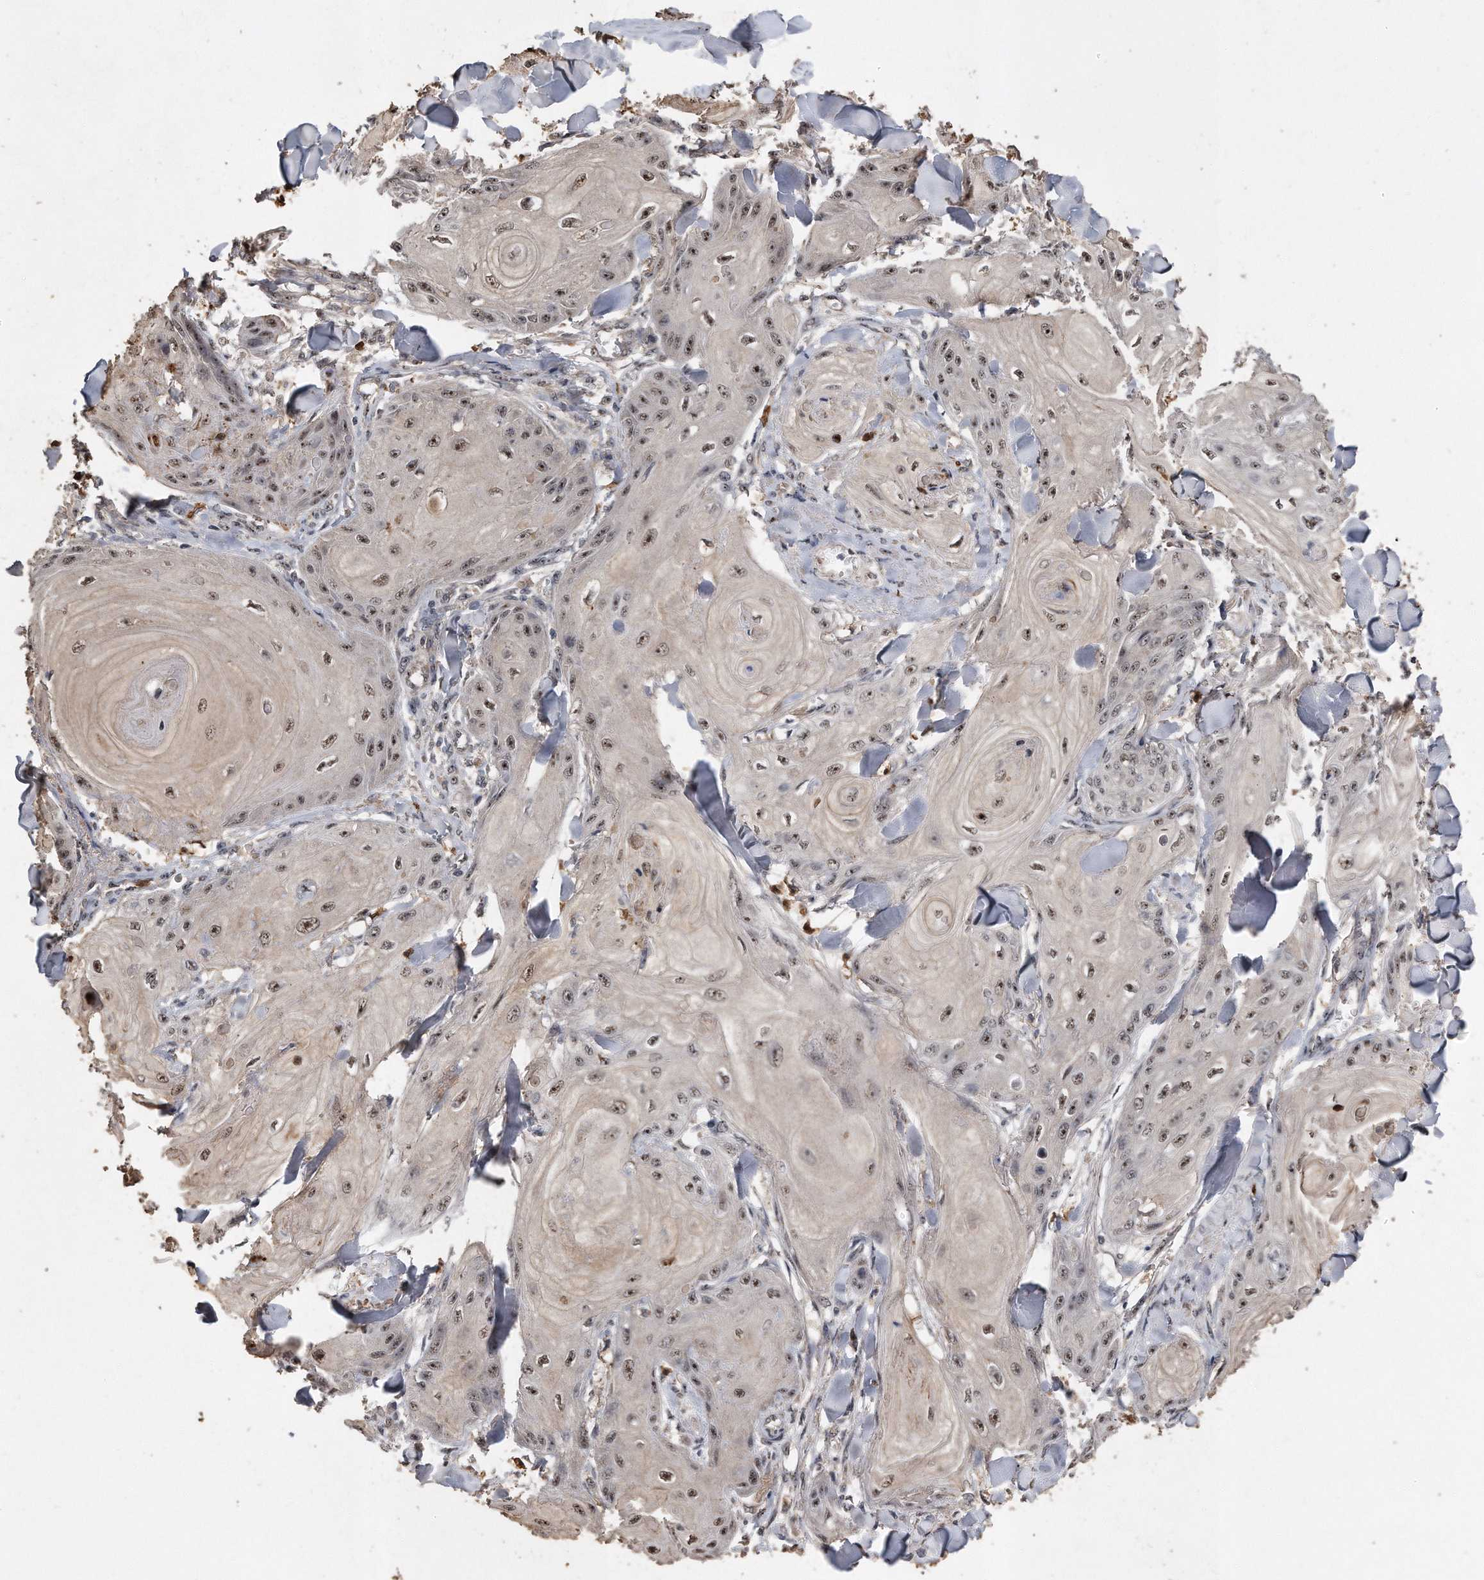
{"staining": {"intensity": "moderate", "quantity": ">75%", "location": "nuclear"}, "tissue": "skin cancer", "cell_type": "Tumor cells", "image_type": "cancer", "snomed": [{"axis": "morphology", "description": "Squamous cell carcinoma, NOS"}, {"axis": "topography", "description": "Skin"}], "caption": "A histopathology image of human skin cancer stained for a protein shows moderate nuclear brown staining in tumor cells.", "gene": "PELO", "patient": {"sex": "male", "age": 74}}